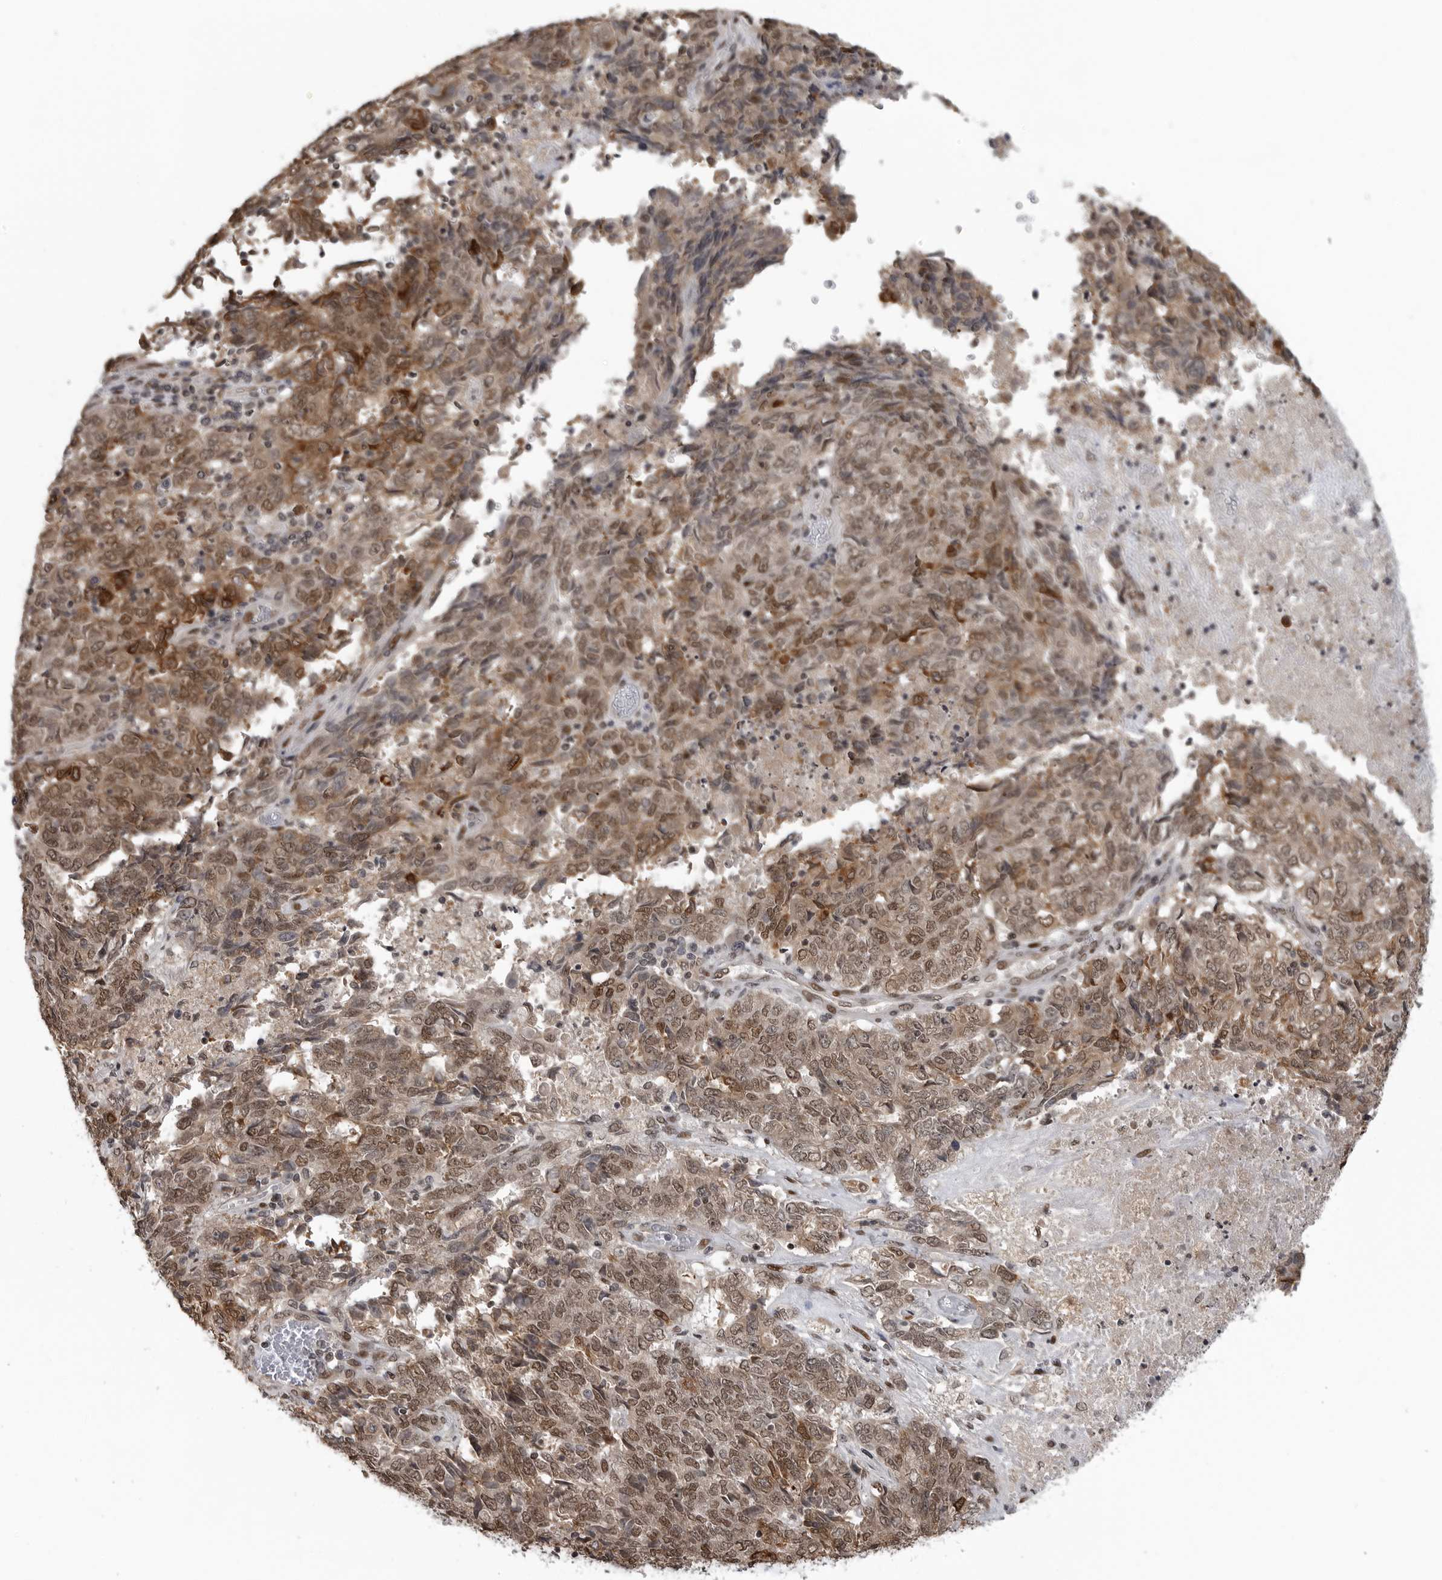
{"staining": {"intensity": "moderate", "quantity": ">75%", "location": "cytoplasmic/membranous,nuclear"}, "tissue": "endometrial cancer", "cell_type": "Tumor cells", "image_type": "cancer", "snomed": [{"axis": "morphology", "description": "Adenocarcinoma, NOS"}, {"axis": "topography", "description": "Endometrium"}], "caption": "IHC micrograph of neoplastic tissue: adenocarcinoma (endometrial) stained using immunohistochemistry reveals medium levels of moderate protein expression localized specifically in the cytoplasmic/membranous and nuclear of tumor cells, appearing as a cytoplasmic/membranous and nuclear brown color.", "gene": "C8orf58", "patient": {"sex": "female", "age": 80}}